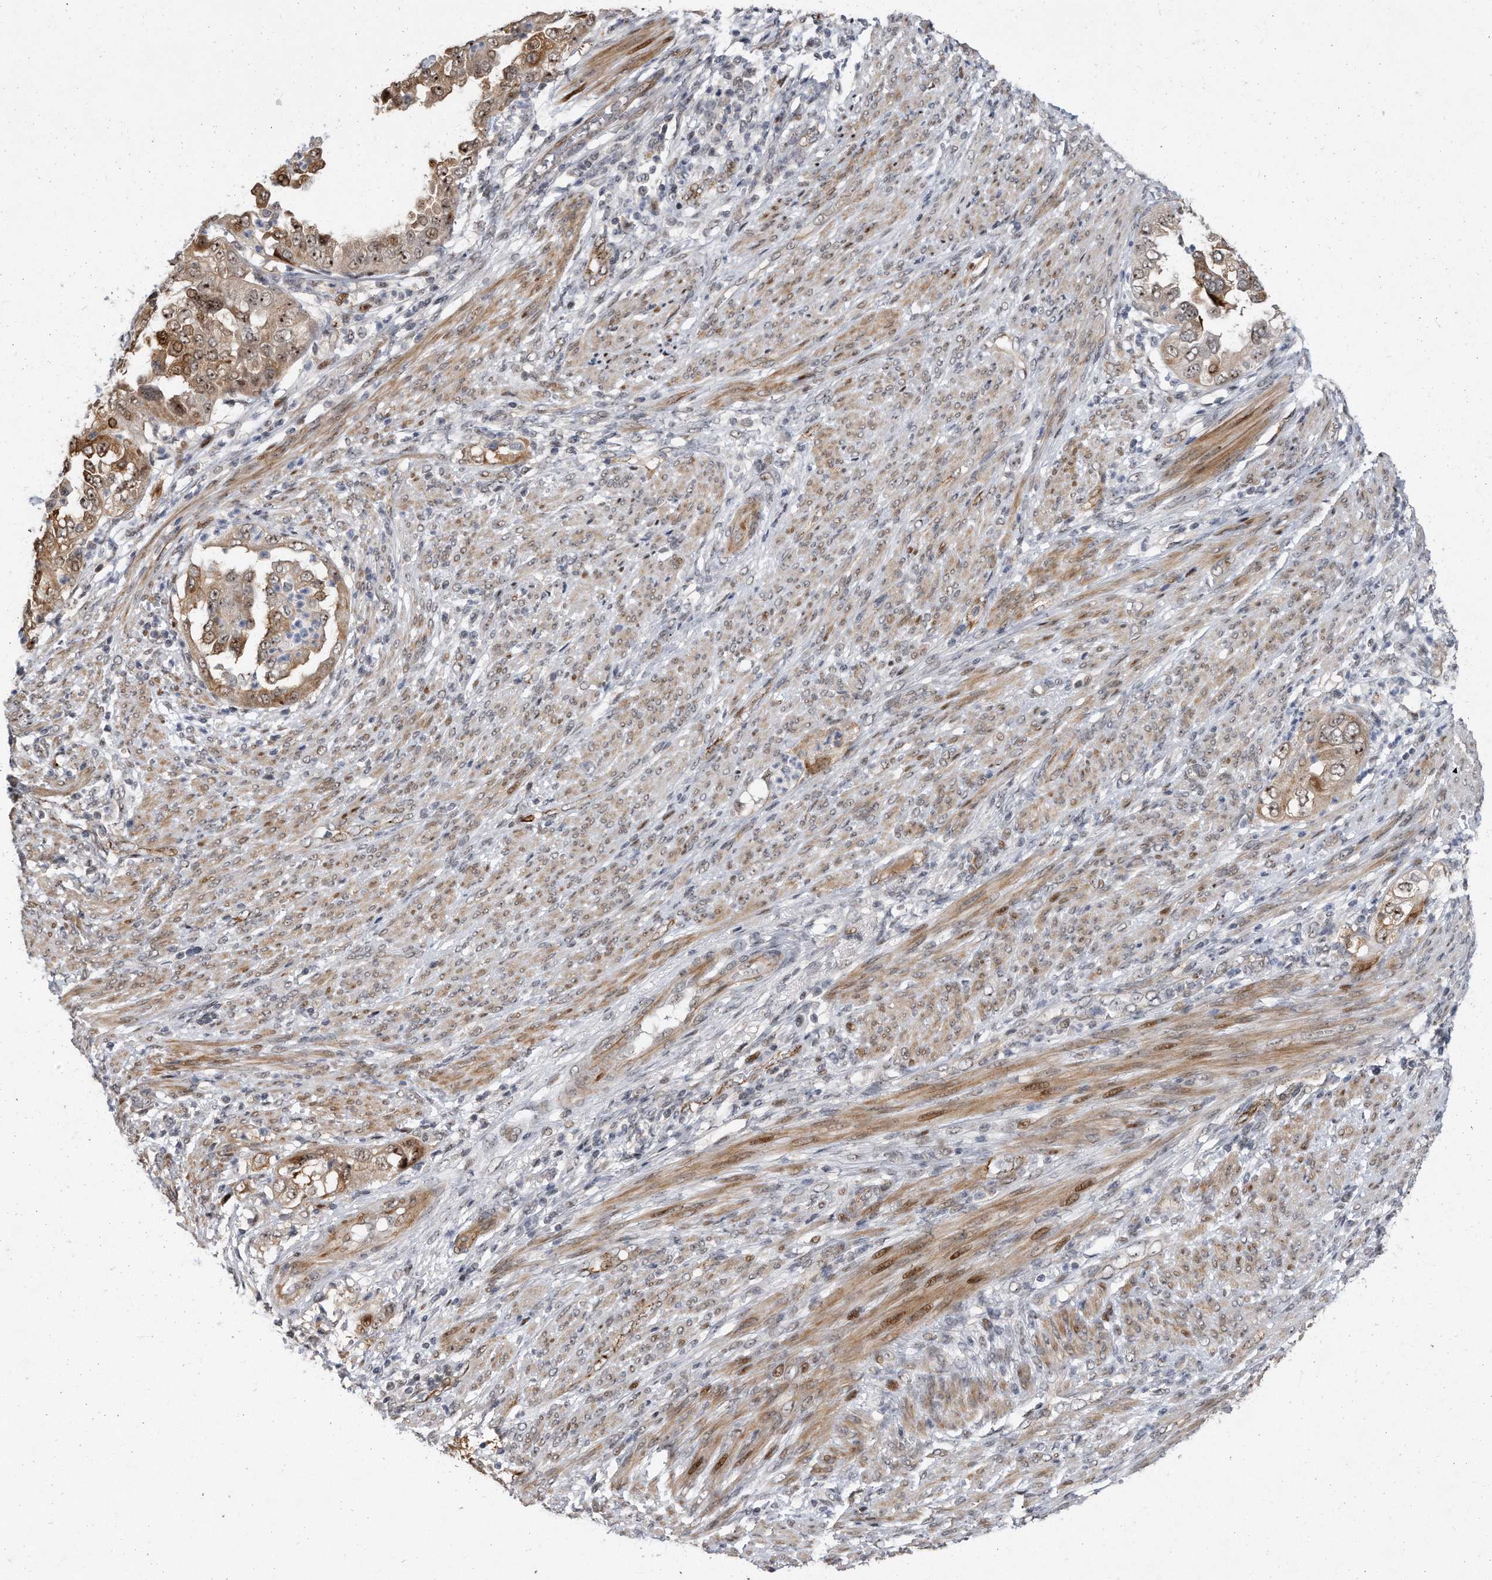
{"staining": {"intensity": "moderate", "quantity": "25%-75%", "location": "cytoplasmic/membranous,nuclear"}, "tissue": "endometrial cancer", "cell_type": "Tumor cells", "image_type": "cancer", "snomed": [{"axis": "morphology", "description": "Adenocarcinoma, NOS"}, {"axis": "topography", "description": "Endometrium"}], "caption": "High-power microscopy captured an IHC photomicrograph of endometrial cancer, revealing moderate cytoplasmic/membranous and nuclear staining in about 25%-75% of tumor cells. The staining was performed using DAB (3,3'-diaminobenzidine), with brown indicating positive protein expression. Nuclei are stained blue with hematoxylin.", "gene": "PGBD2", "patient": {"sex": "female", "age": 85}}